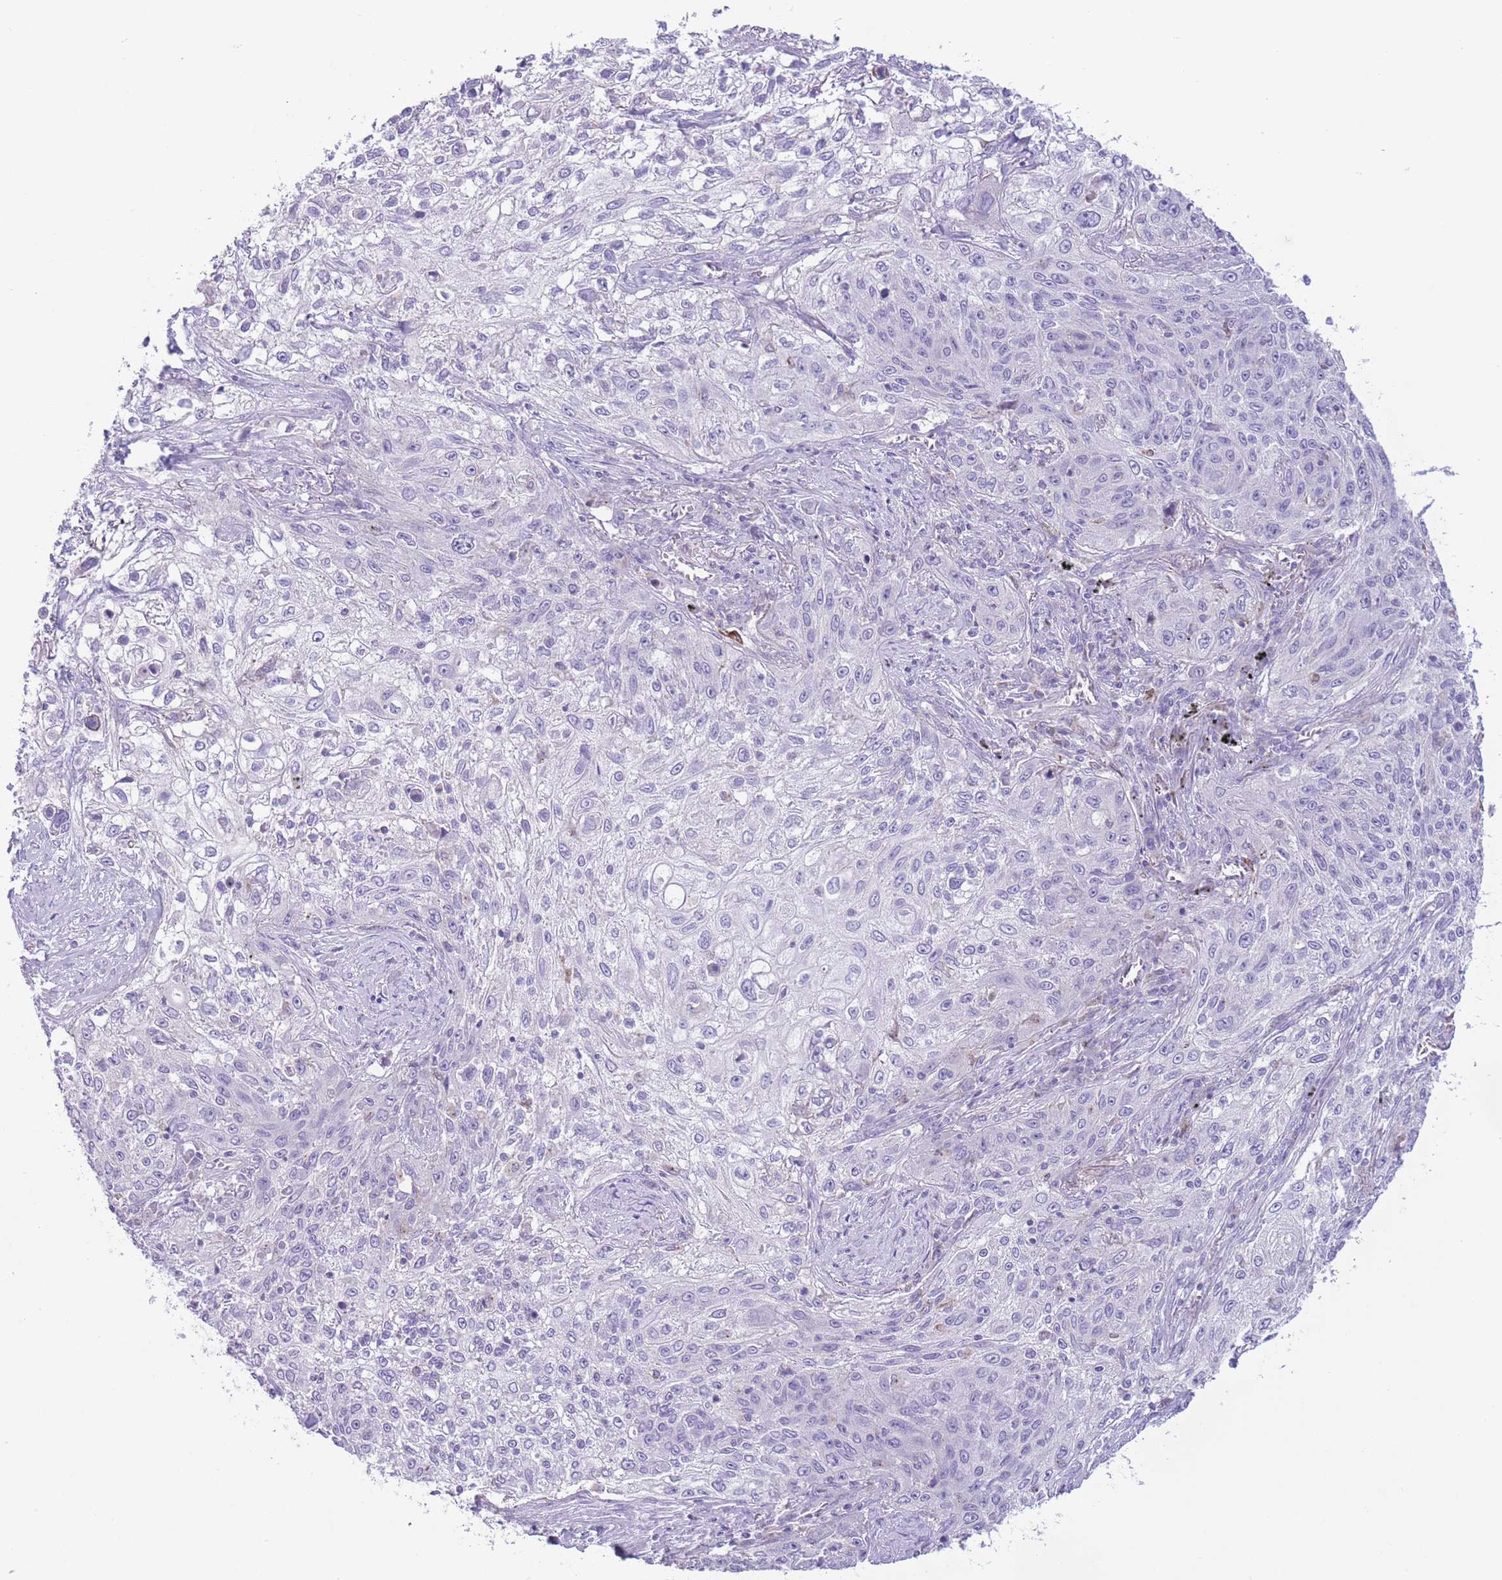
{"staining": {"intensity": "negative", "quantity": "none", "location": "none"}, "tissue": "lung cancer", "cell_type": "Tumor cells", "image_type": "cancer", "snomed": [{"axis": "morphology", "description": "Squamous cell carcinoma, NOS"}, {"axis": "topography", "description": "Lung"}], "caption": "Immunohistochemistry of human lung cancer shows no expression in tumor cells.", "gene": "ZNF697", "patient": {"sex": "female", "age": 69}}